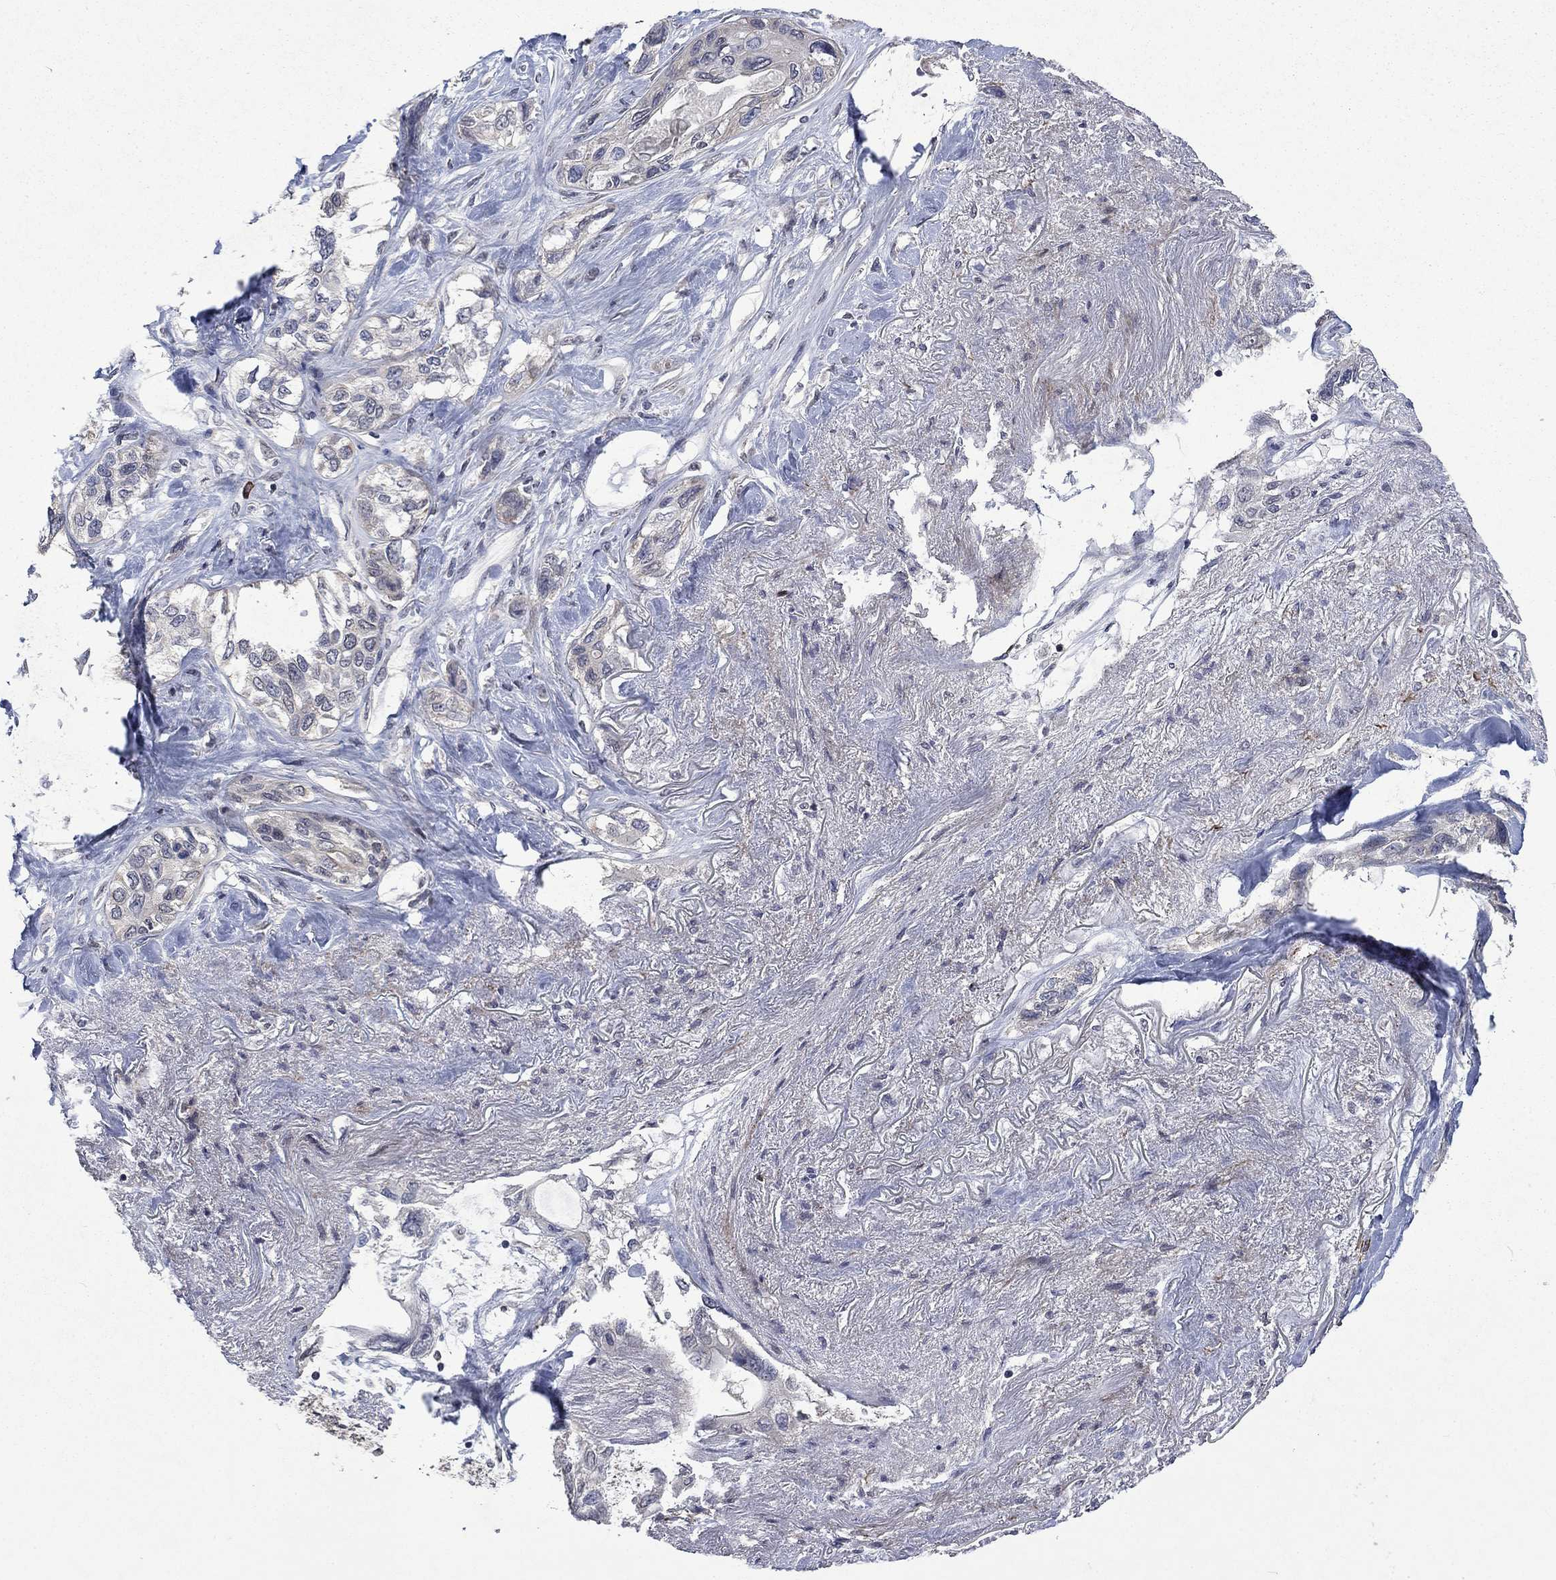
{"staining": {"intensity": "negative", "quantity": "none", "location": "none"}, "tissue": "lung cancer", "cell_type": "Tumor cells", "image_type": "cancer", "snomed": [{"axis": "morphology", "description": "Squamous cell carcinoma, NOS"}, {"axis": "topography", "description": "Lung"}], "caption": "An IHC image of lung cancer is shown. There is no staining in tumor cells of lung cancer.", "gene": "PPP1R9A", "patient": {"sex": "female", "age": 70}}